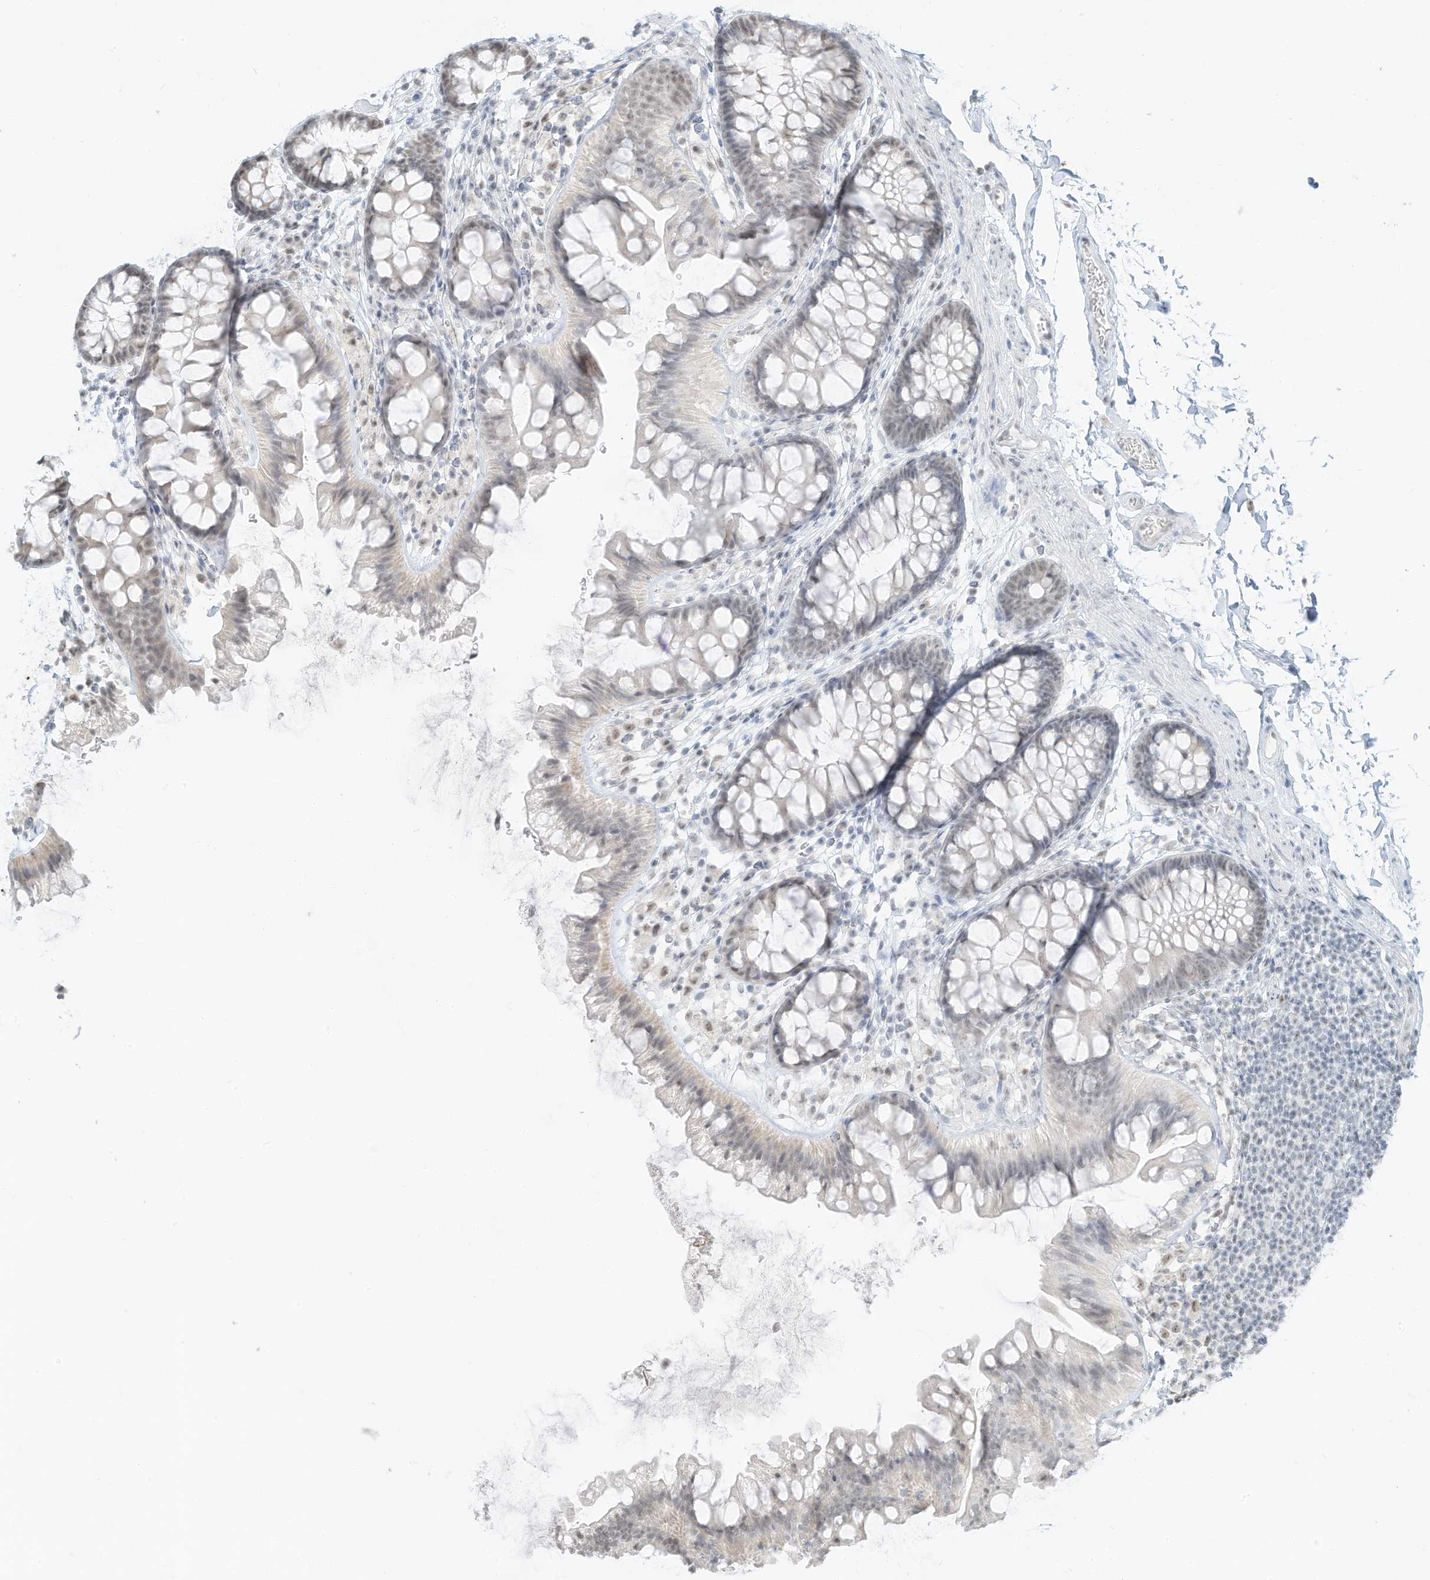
{"staining": {"intensity": "negative", "quantity": "none", "location": "none"}, "tissue": "colon", "cell_type": "Endothelial cells", "image_type": "normal", "snomed": [{"axis": "morphology", "description": "Normal tissue, NOS"}, {"axis": "topography", "description": "Colon"}], "caption": "There is no significant expression in endothelial cells of colon. (DAB (3,3'-diaminobenzidine) IHC with hematoxylin counter stain).", "gene": "PGC", "patient": {"sex": "female", "age": 62}}